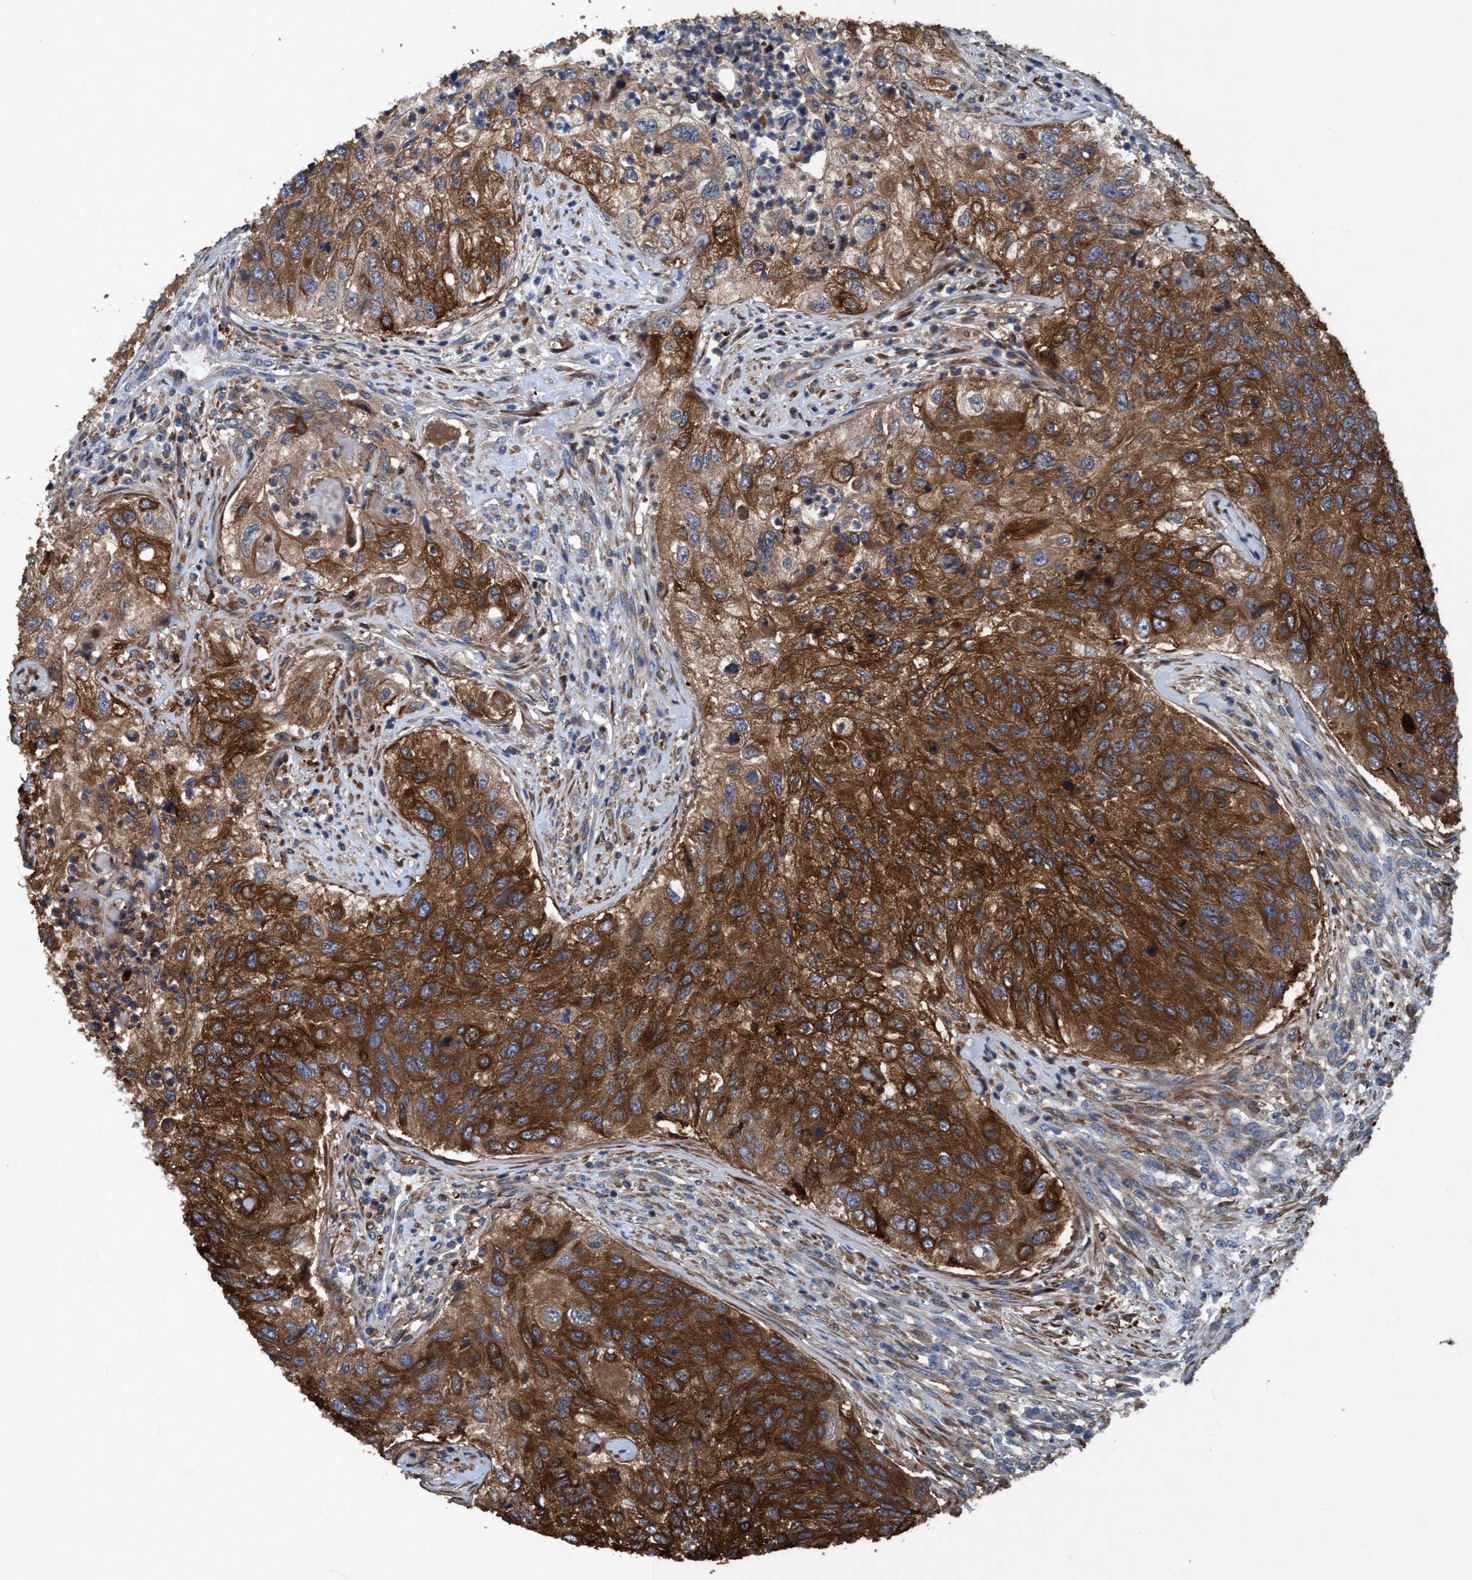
{"staining": {"intensity": "strong", "quantity": ">75%", "location": "cytoplasmic/membranous"}, "tissue": "urothelial cancer", "cell_type": "Tumor cells", "image_type": "cancer", "snomed": [{"axis": "morphology", "description": "Urothelial carcinoma, High grade"}, {"axis": "topography", "description": "Urinary bladder"}], "caption": "IHC histopathology image of neoplastic tissue: human urothelial cancer stained using IHC exhibits high levels of strong protein expression localized specifically in the cytoplasmic/membranous of tumor cells, appearing as a cytoplasmic/membranous brown color.", "gene": "NMT1", "patient": {"sex": "female", "age": 60}}